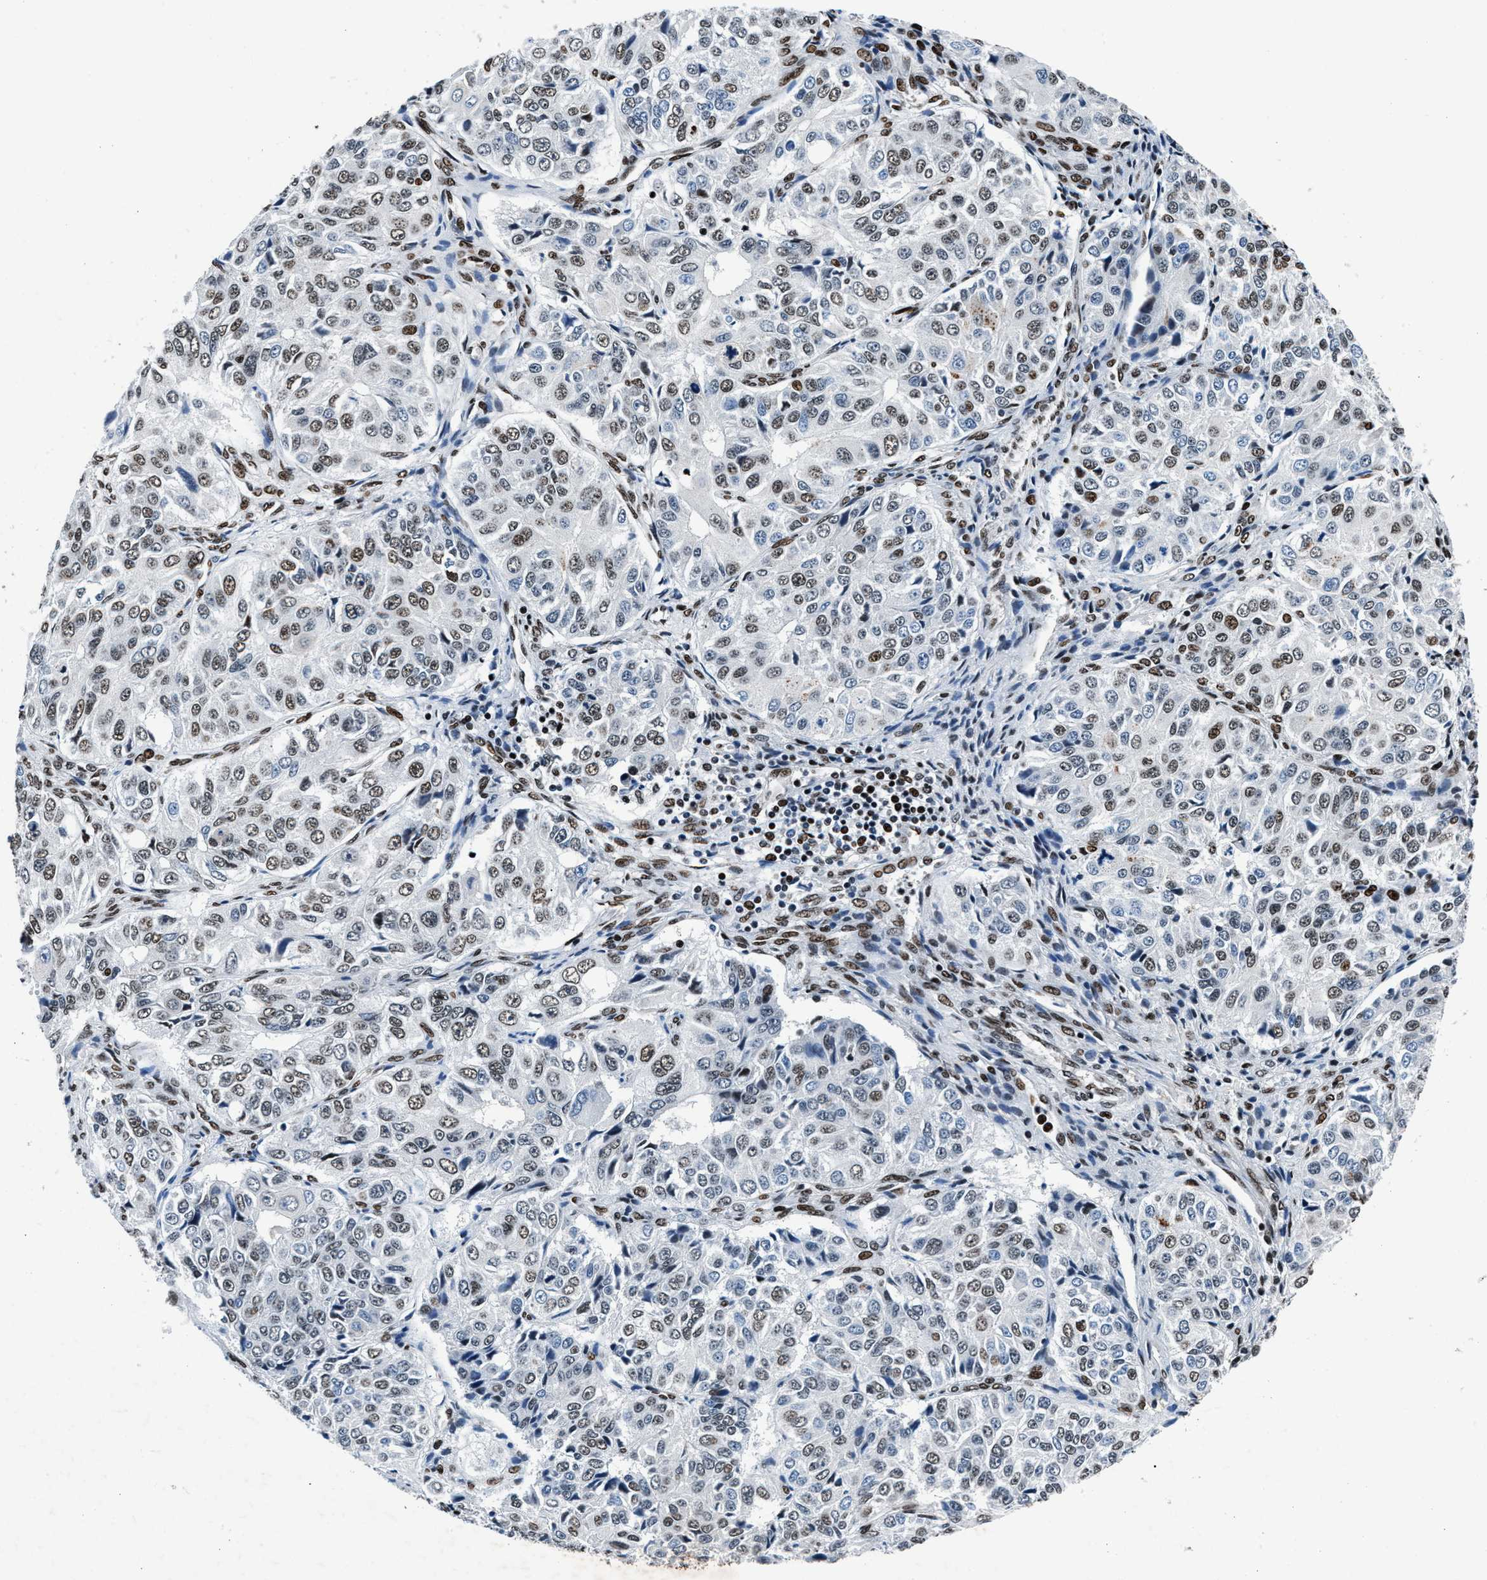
{"staining": {"intensity": "moderate", "quantity": ">75%", "location": "nuclear"}, "tissue": "ovarian cancer", "cell_type": "Tumor cells", "image_type": "cancer", "snomed": [{"axis": "morphology", "description": "Carcinoma, endometroid"}, {"axis": "topography", "description": "Ovary"}], "caption": "Human ovarian cancer stained with a protein marker shows moderate staining in tumor cells.", "gene": "PRRC2B", "patient": {"sex": "female", "age": 51}}